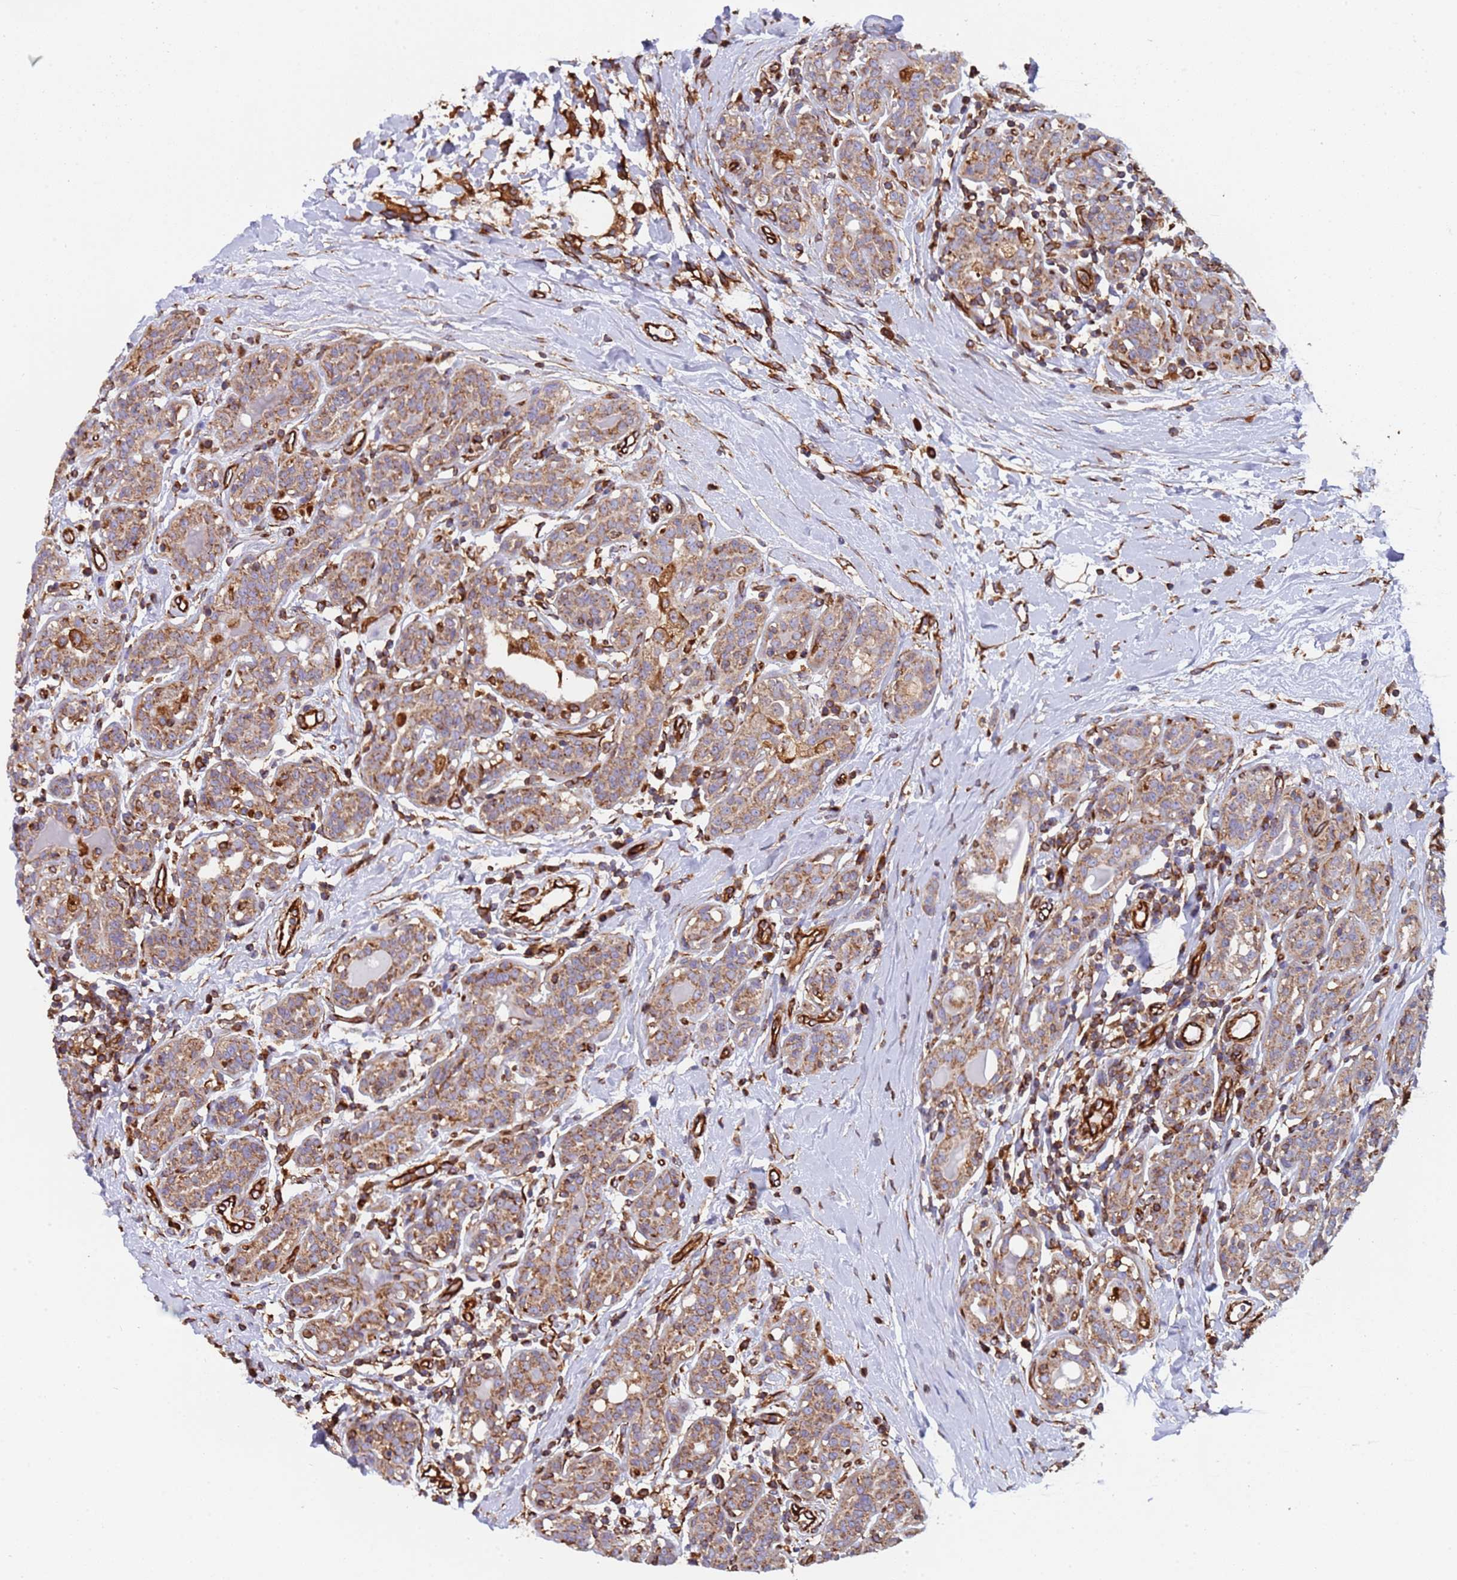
{"staining": {"intensity": "moderate", "quantity": ">75%", "location": "cytoplasmic/membranous"}, "tissue": "breast cancer", "cell_type": "Tumor cells", "image_type": "cancer", "snomed": [{"axis": "morphology", "description": "Duct carcinoma"}, {"axis": "topography", "description": "Breast"}], "caption": "A high-resolution histopathology image shows immunohistochemistry (IHC) staining of breast cancer, which shows moderate cytoplasmic/membranous expression in about >75% of tumor cells. (DAB IHC, brown staining for protein, blue staining for nuclei).", "gene": "NUDT12", "patient": {"sex": "female", "age": 40}}